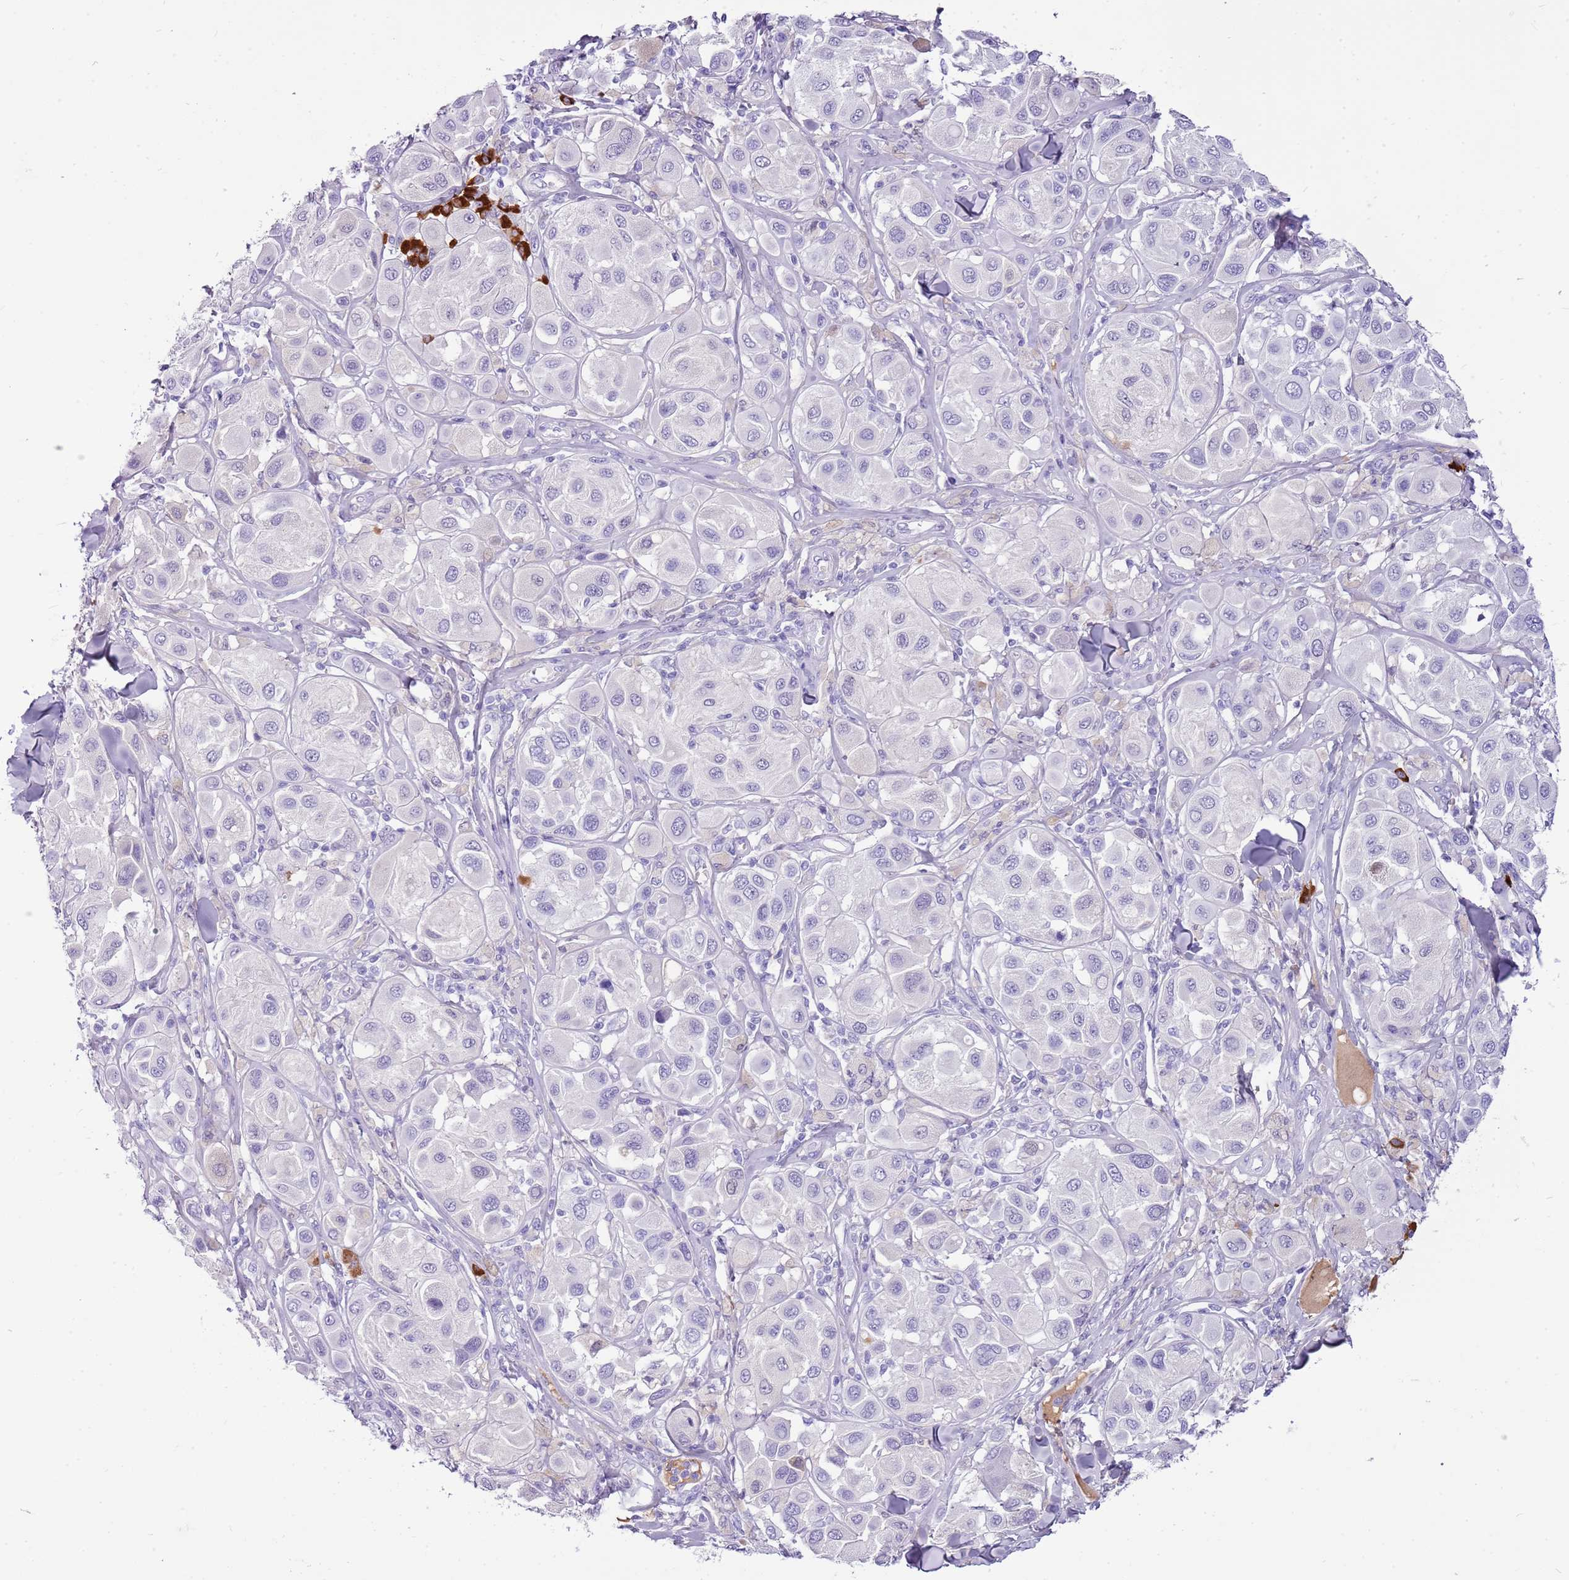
{"staining": {"intensity": "negative", "quantity": "none", "location": "none"}, "tissue": "melanoma", "cell_type": "Tumor cells", "image_type": "cancer", "snomed": [{"axis": "morphology", "description": "Malignant melanoma, Metastatic site"}, {"axis": "topography", "description": "Skin"}], "caption": "High power microscopy image of an immunohistochemistry photomicrograph of melanoma, revealing no significant expression in tumor cells.", "gene": "IGKV3D-11", "patient": {"sex": "male", "age": 41}}